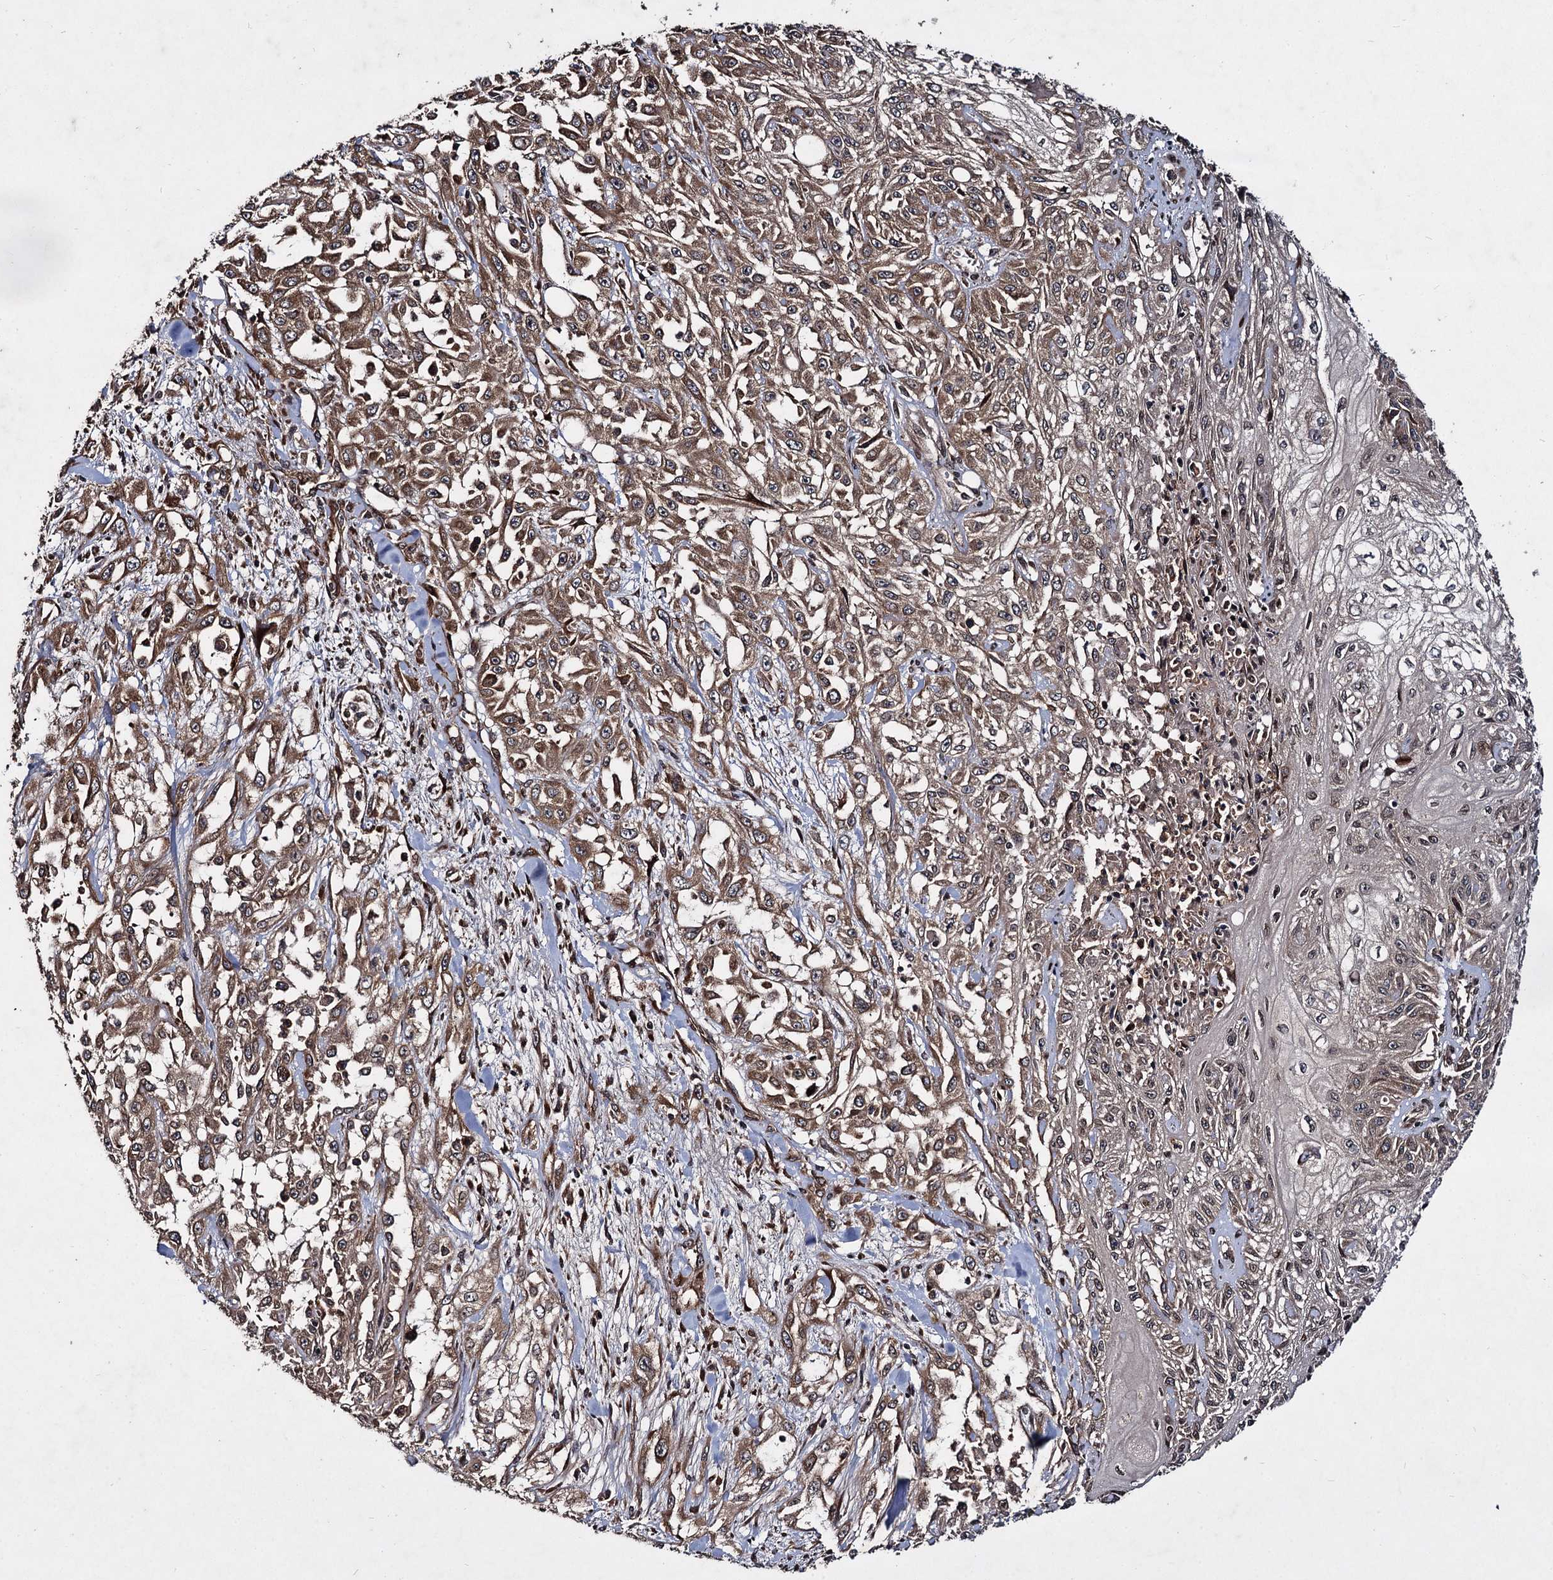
{"staining": {"intensity": "moderate", "quantity": ">75%", "location": "cytoplasmic/membranous"}, "tissue": "skin cancer", "cell_type": "Tumor cells", "image_type": "cancer", "snomed": [{"axis": "morphology", "description": "Squamous cell carcinoma, NOS"}, {"axis": "morphology", "description": "Squamous cell carcinoma, metastatic, NOS"}, {"axis": "topography", "description": "Skin"}, {"axis": "topography", "description": "Lymph node"}], "caption": "Human squamous cell carcinoma (skin) stained with a brown dye demonstrates moderate cytoplasmic/membranous positive expression in about >75% of tumor cells.", "gene": "DCP1B", "patient": {"sex": "male", "age": 75}}